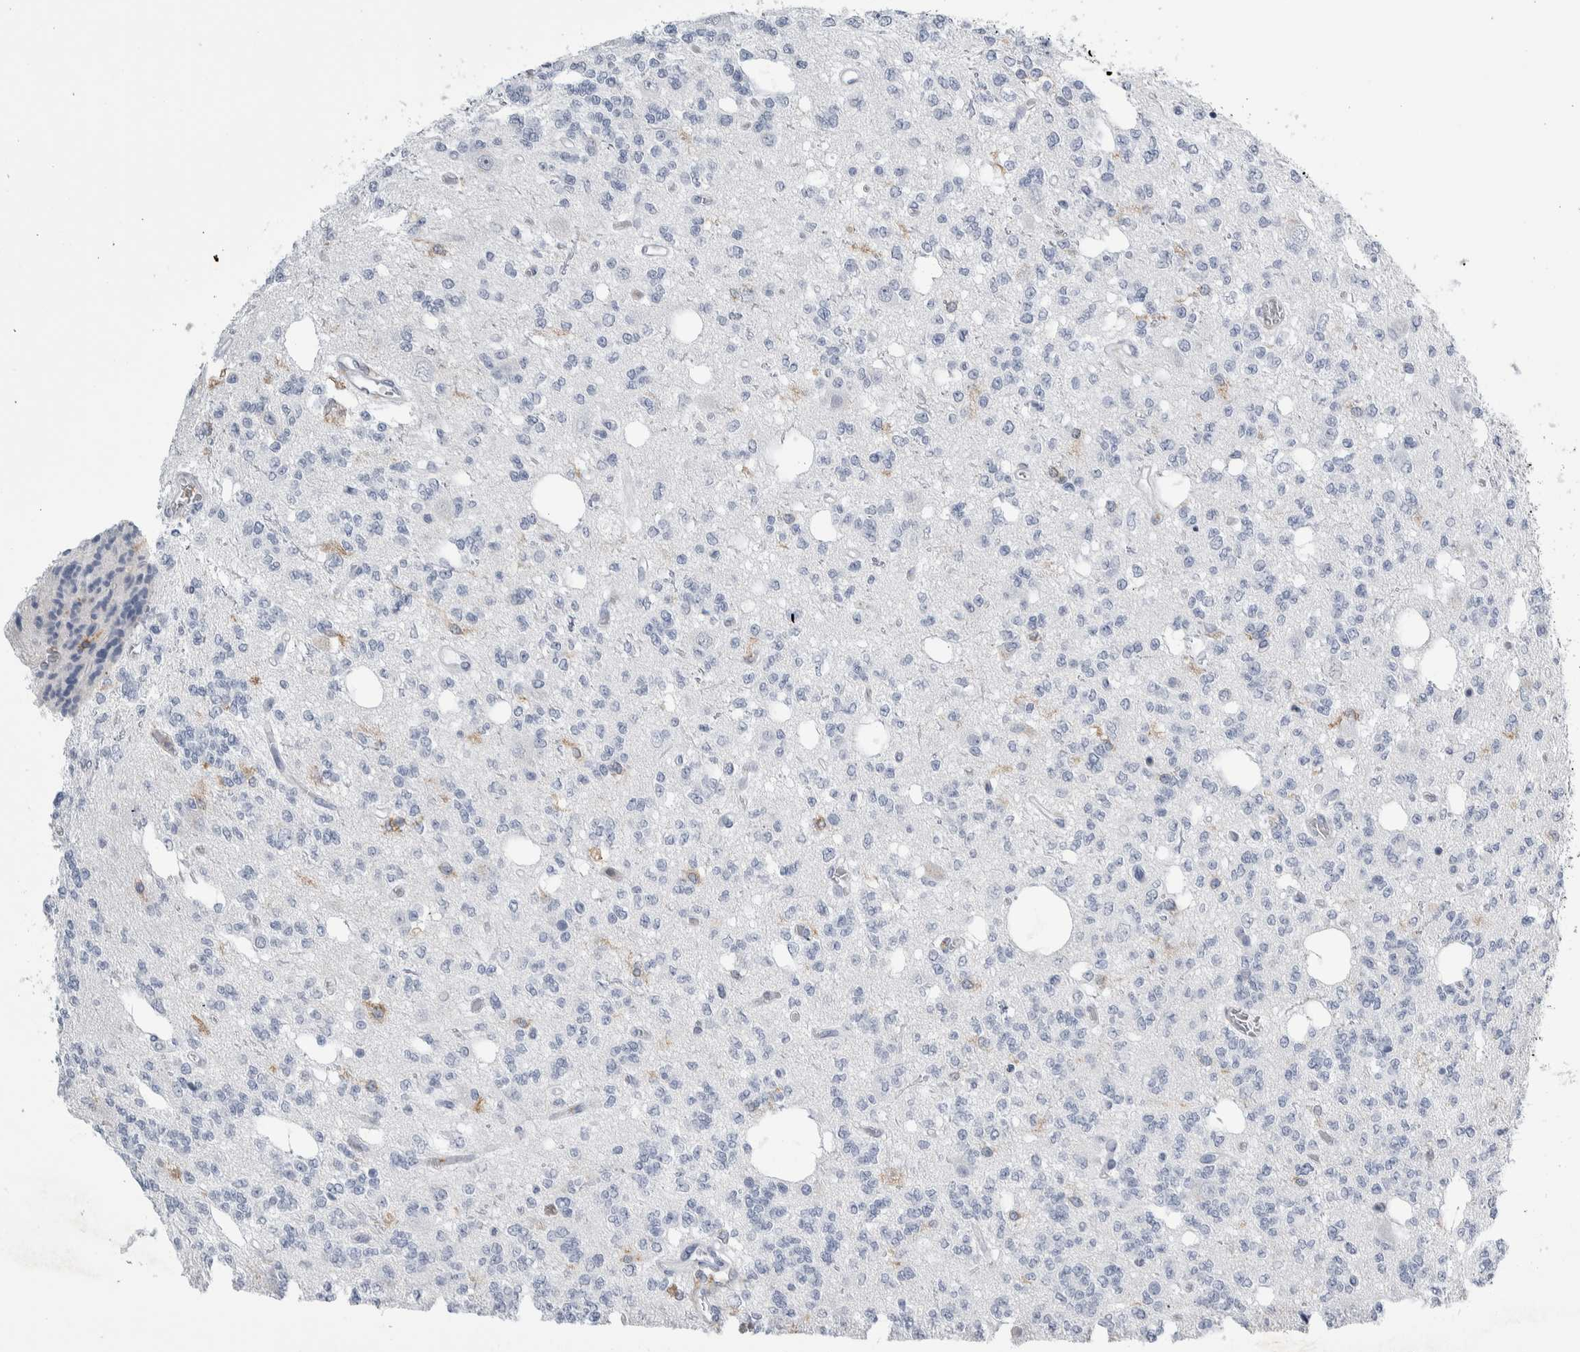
{"staining": {"intensity": "negative", "quantity": "none", "location": "none"}, "tissue": "glioma", "cell_type": "Tumor cells", "image_type": "cancer", "snomed": [{"axis": "morphology", "description": "Glioma, malignant, Low grade"}, {"axis": "topography", "description": "Brain"}], "caption": "DAB immunohistochemical staining of human glioma exhibits no significant expression in tumor cells.", "gene": "SKAP2", "patient": {"sex": "male", "age": 38}}